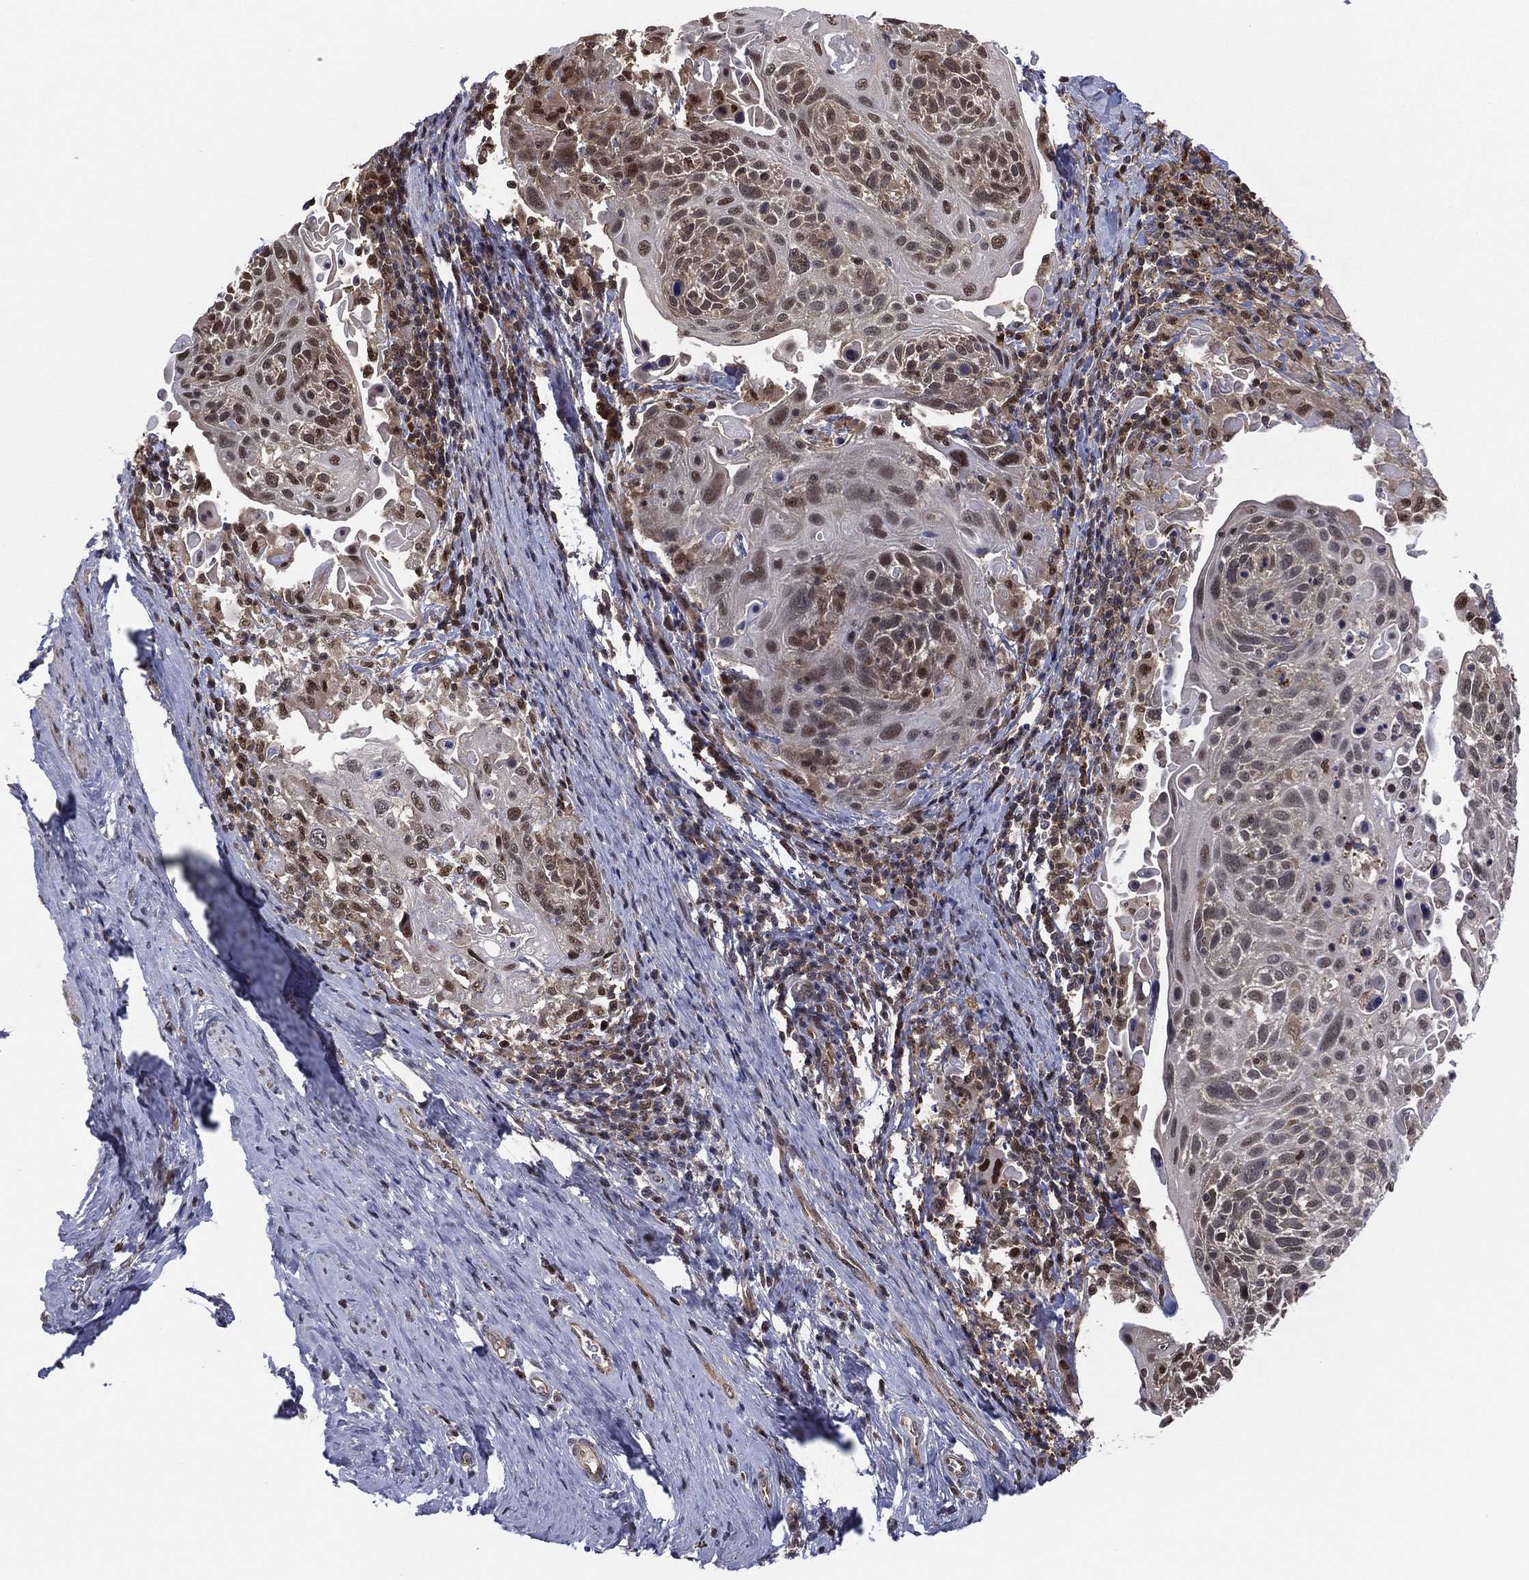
{"staining": {"intensity": "moderate", "quantity": "<25%", "location": "cytoplasmic/membranous,nuclear"}, "tissue": "cervical cancer", "cell_type": "Tumor cells", "image_type": "cancer", "snomed": [{"axis": "morphology", "description": "Squamous cell carcinoma, NOS"}, {"axis": "topography", "description": "Cervix"}], "caption": "The photomicrograph displays staining of cervical cancer, revealing moderate cytoplasmic/membranous and nuclear protein expression (brown color) within tumor cells. The protein of interest is shown in brown color, while the nuclei are stained blue.", "gene": "ICOSLG", "patient": {"sex": "female", "age": 61}}